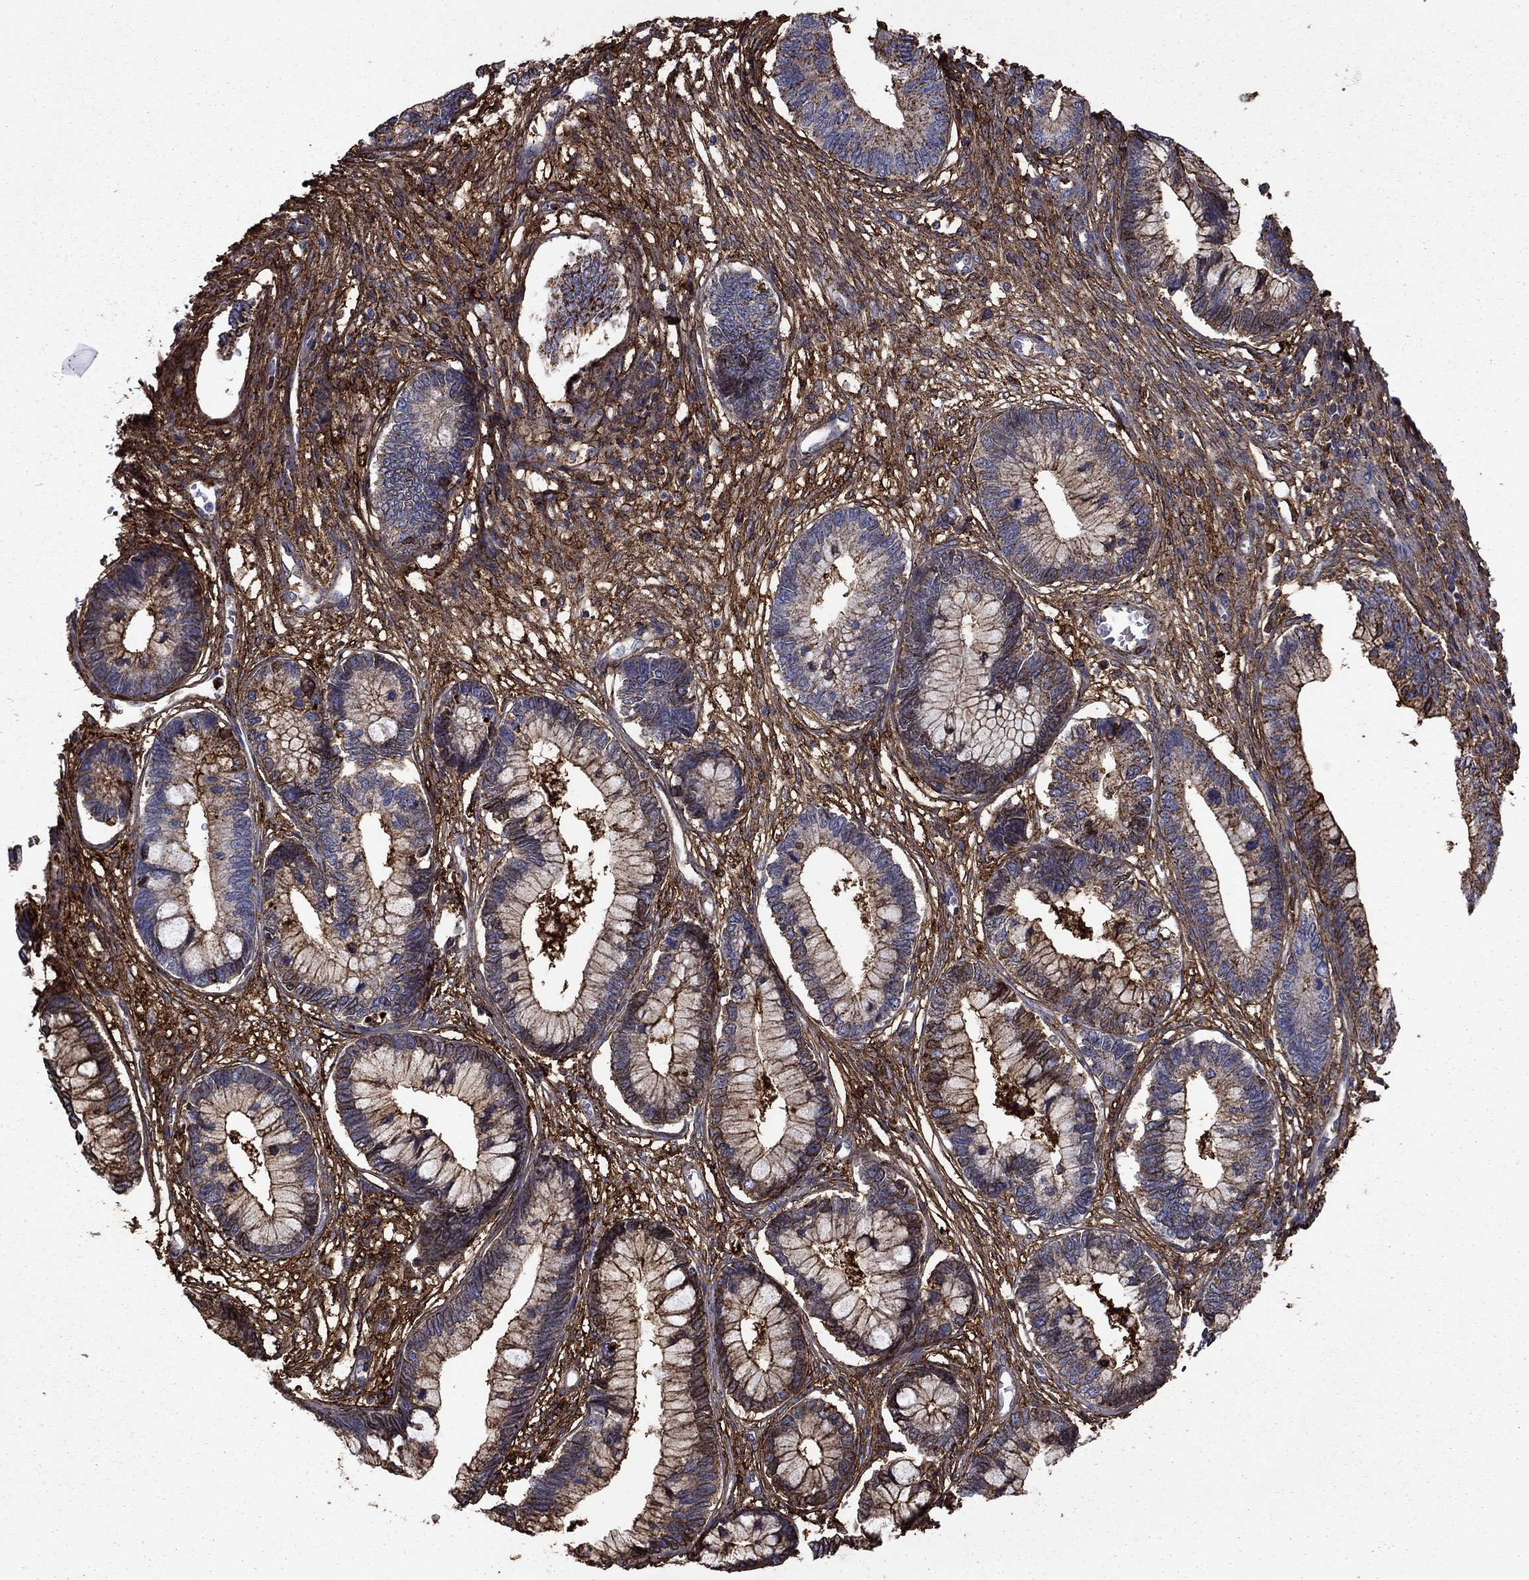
{"staining": {"intensity": "strong", "quantity": "<25%", "location": "cytoplasmic/membranous"}, "tissue": "cervical cancer", "cell_type": "Tumor cells", "image_type": "cancer", "snomed": [{"axis": "morphology", "description": "Adenocarcinoma, NOS"}, {"axis": "topography", "description": "Cervix"}], "caption": "This micrograph reveals IHC staining of human adenocarcinoma (cervical), with medium strong cytoplasmic/membranous positivity in about <25% of tumor cells.", "gene": "PLAU", "patient": {"sex": "female", "age": 44}}